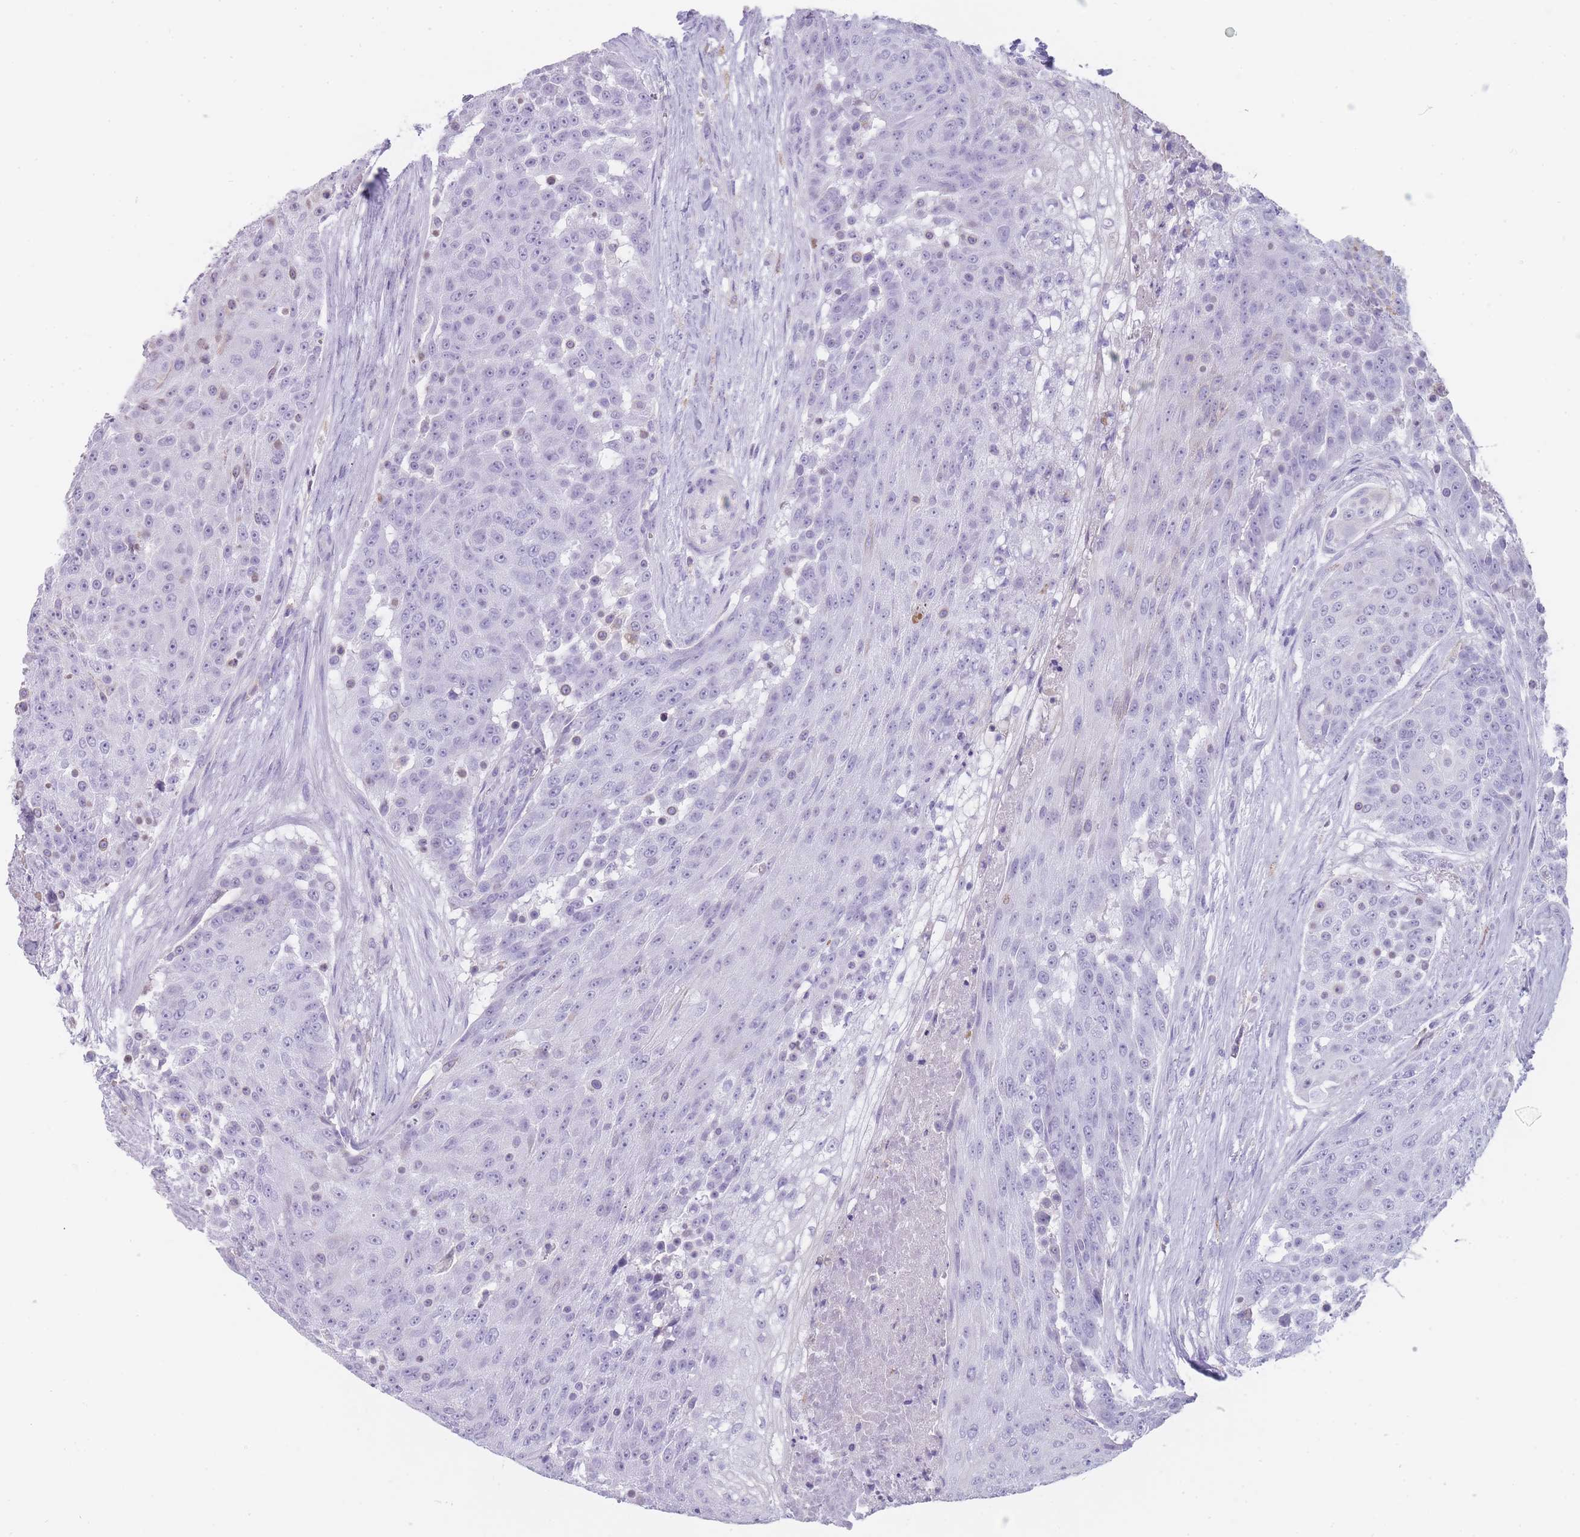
{"staining": {"intensity": "negative", "quantity": "none", "location": "none"}, "tissue": "urothelial cancer", "cell_type": "Tumor cells", "image_type": "cancer", "snomed": [{"axis": "morphology", "description": "Urothelial carcinoma, High grade"}, {"axis": "topography", "description": "Urinary bladder"}], "caption": "Image shows no significant protein staining in tumor cells of urothelial carcinoma (high-grade).", "gene": "CR1L", "patient": {"sex": "female", "age": 63}}